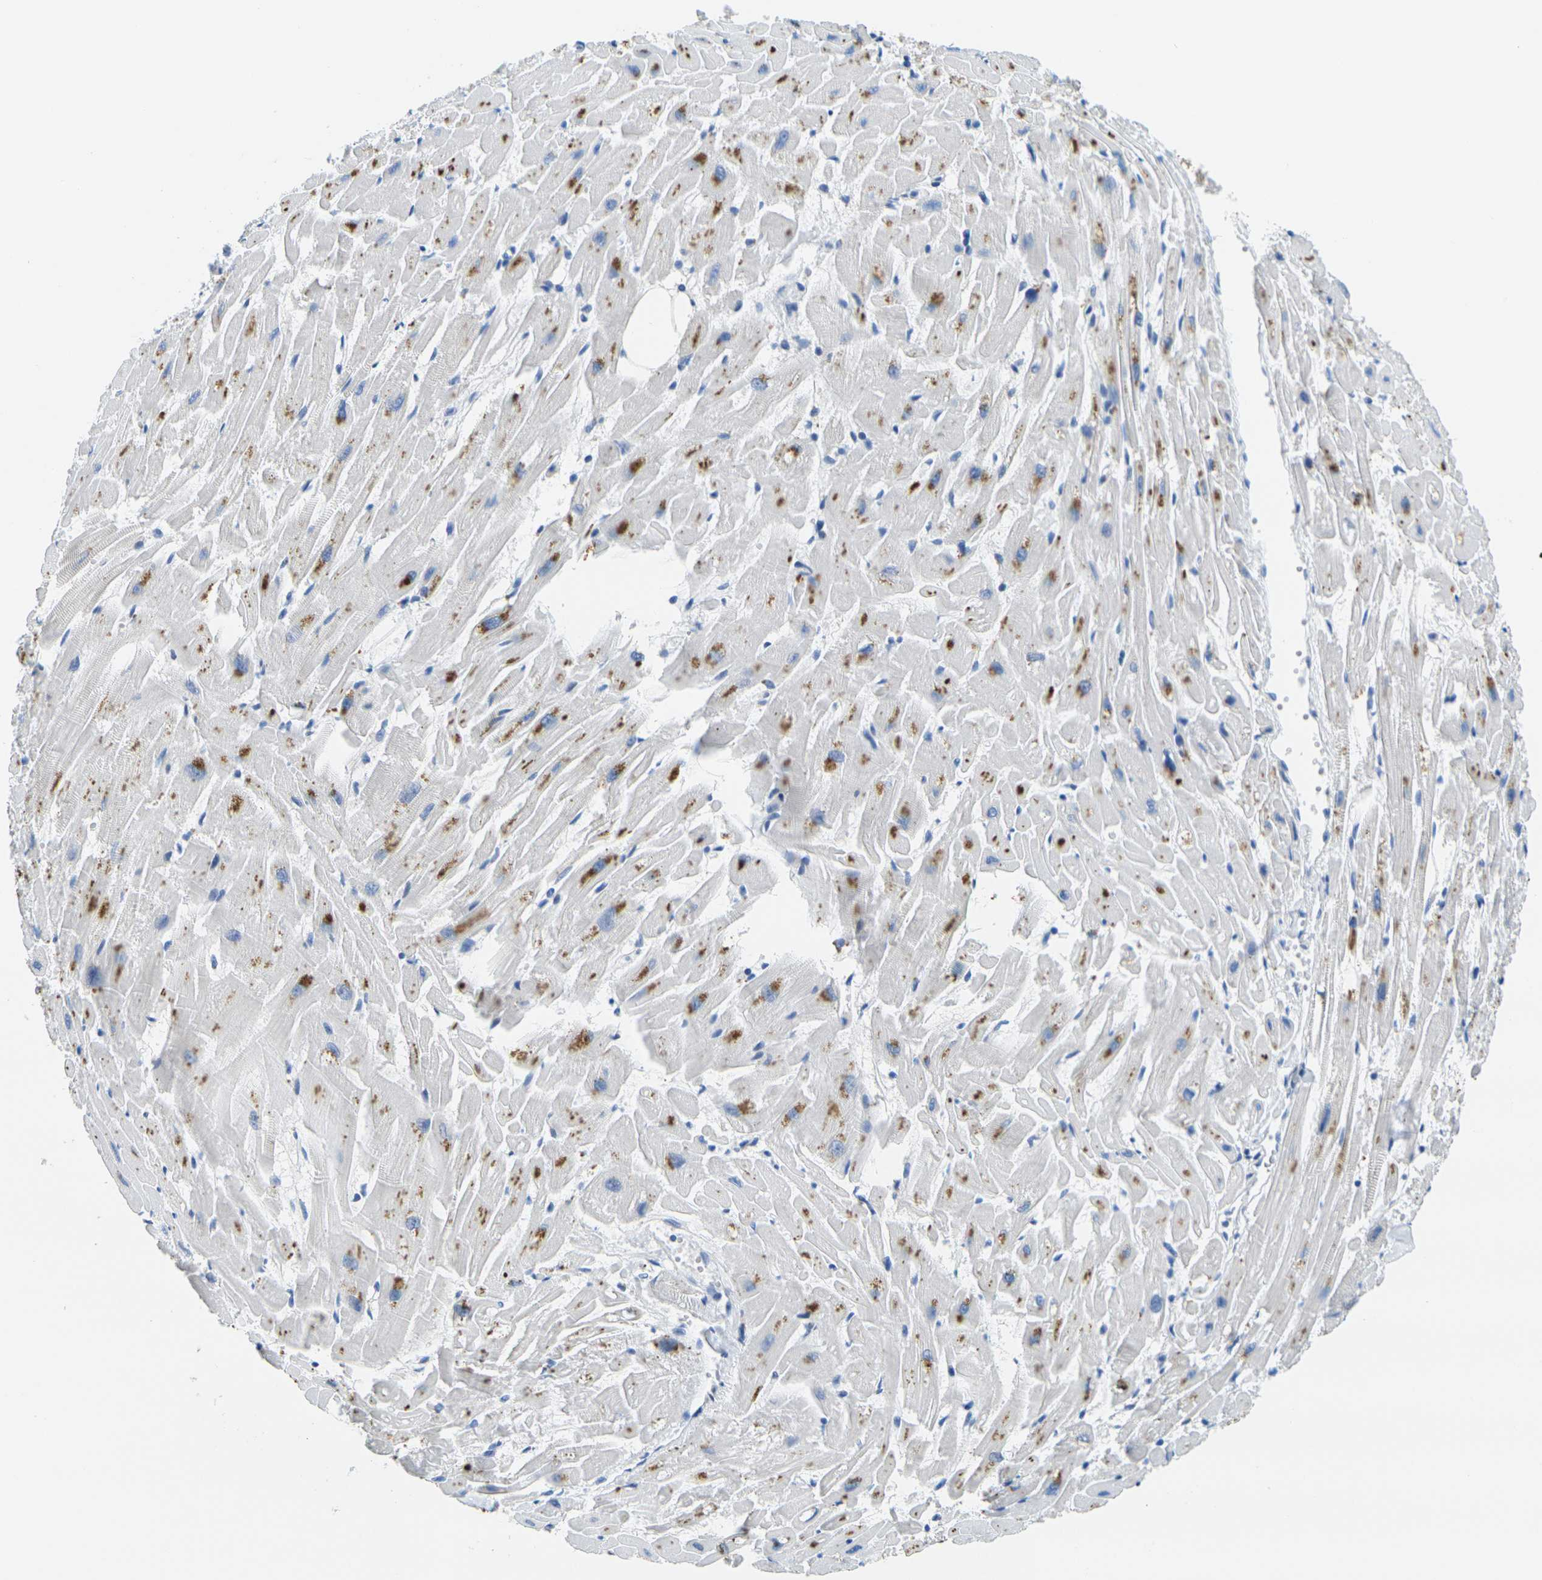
{"staining": {"intensity": "moderate", "quantity": "25%-75%", "location": "cytoplasmic/membranous"}, "tissue": "heart muscle", "cell_type": "Cardiomyocytes", "image_type": "normal", "snomed": [{"axis": "morphology", "description": "Normal tissue, NOS"}, {"axis": "topography", "description": "Heart"}], "caption": "High-magnification brightfield microscopy of benign heart muscle stained with DAB (3,3'-diaminobenzidine) (brown) and counterstained with hematoxylin (blue). cardiomyocytes exhibit moderate cytoplasmic/membranous staining is identified in about25%-75% of cells.", "gene": "GPR15", "patient": {"sex": "female", "age": 19}}